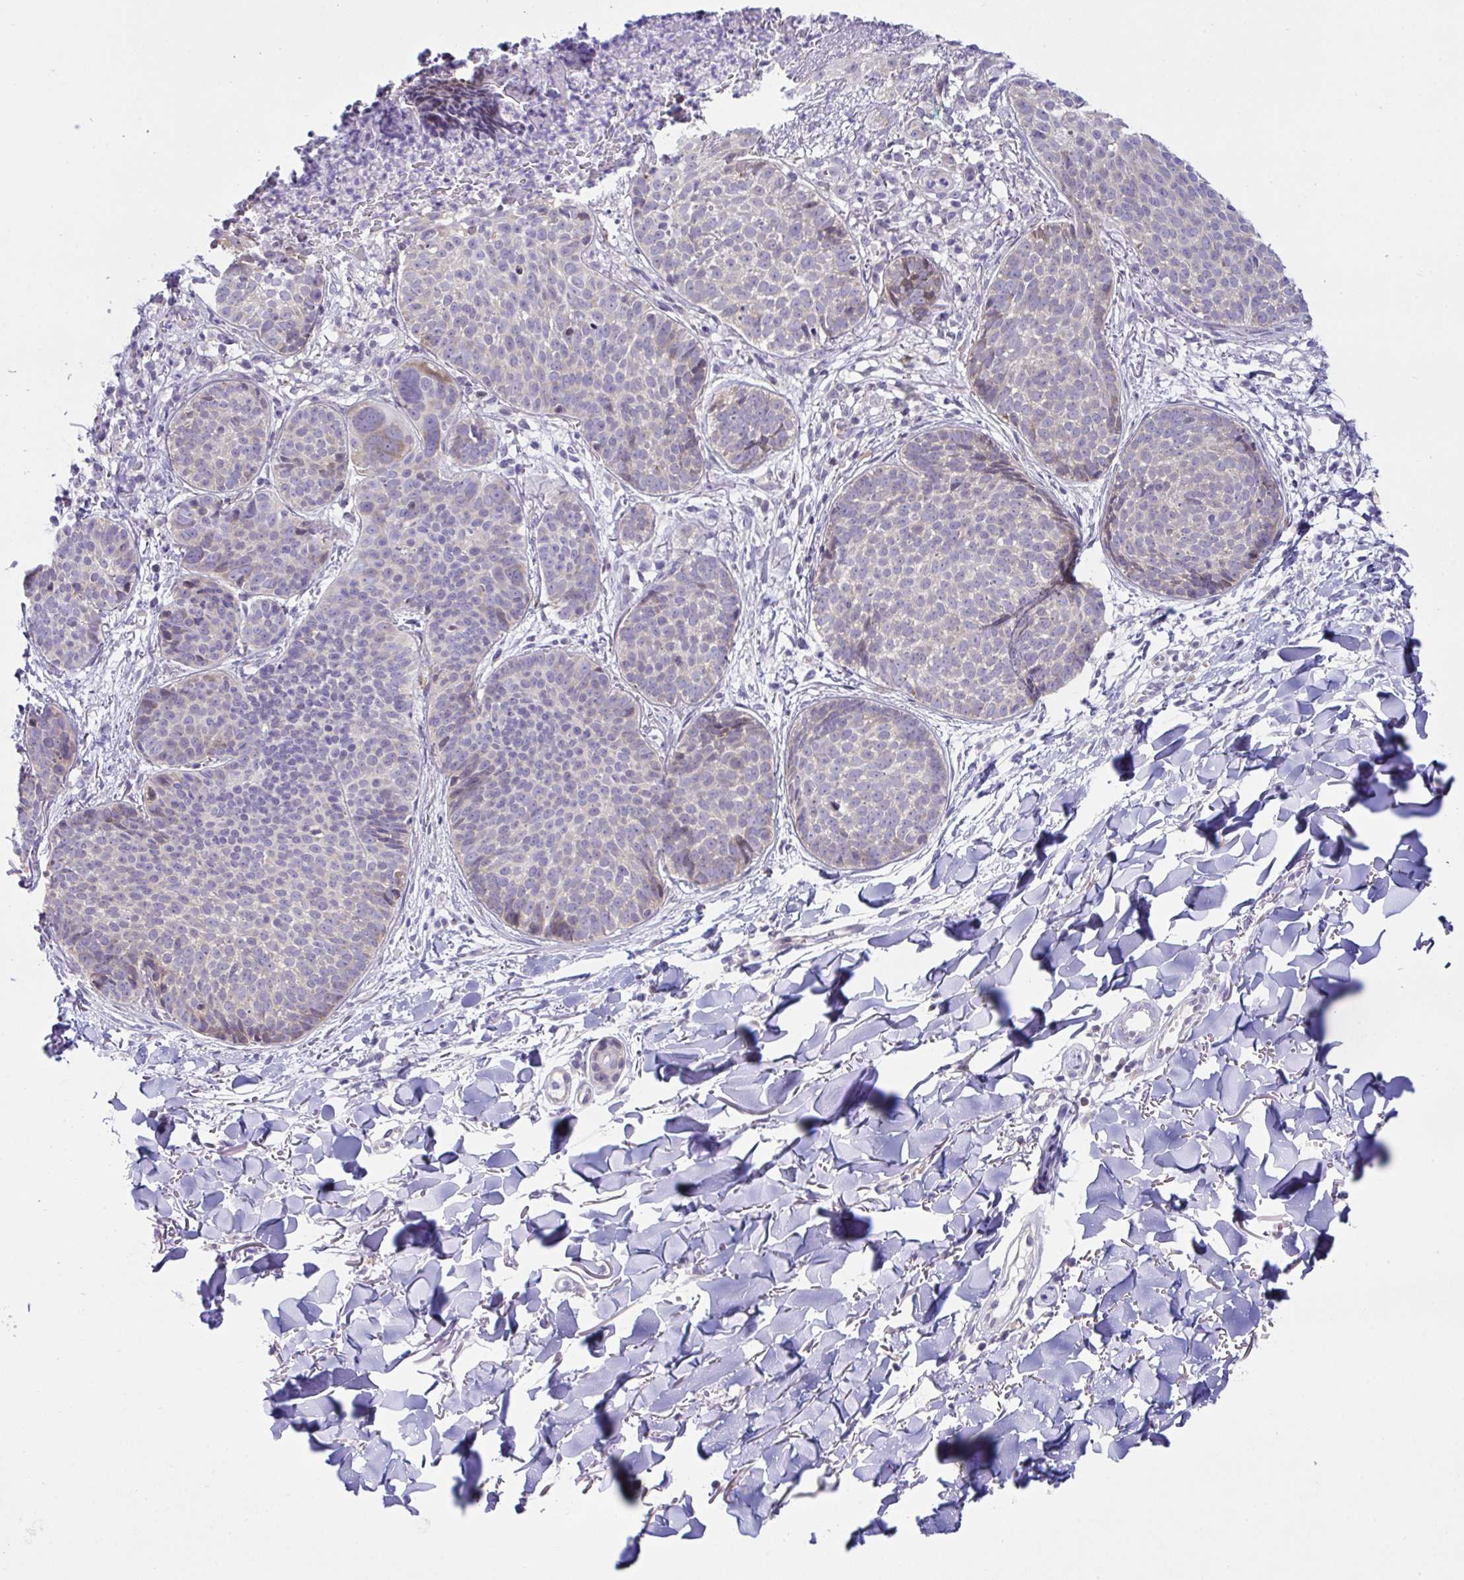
{"staining": {"intensity": "negative", "quantity": "none", "location": "none"}, "tissue": "skin cancer", "cell_type": "Tumor cells", "image_type": "cancer", "snomed": [{"axis": "morphology", "description": "Basal cell carcinoma"}, {"axis": "topography", "description": "Skin"}, {"axis": "topography", "description": "Skin of neck"}, {"axis": "topography", "description": "Skin of shoulder"}, {"axis": "topography", "description": "Skin of back"}], "caption": "A micrograph of skin cancer (basal cell carcinoma) stained for a protein shows no brown staining in tumor cells.", "gene": "FAU", "patient": {"sex": "male", "age": 80}}